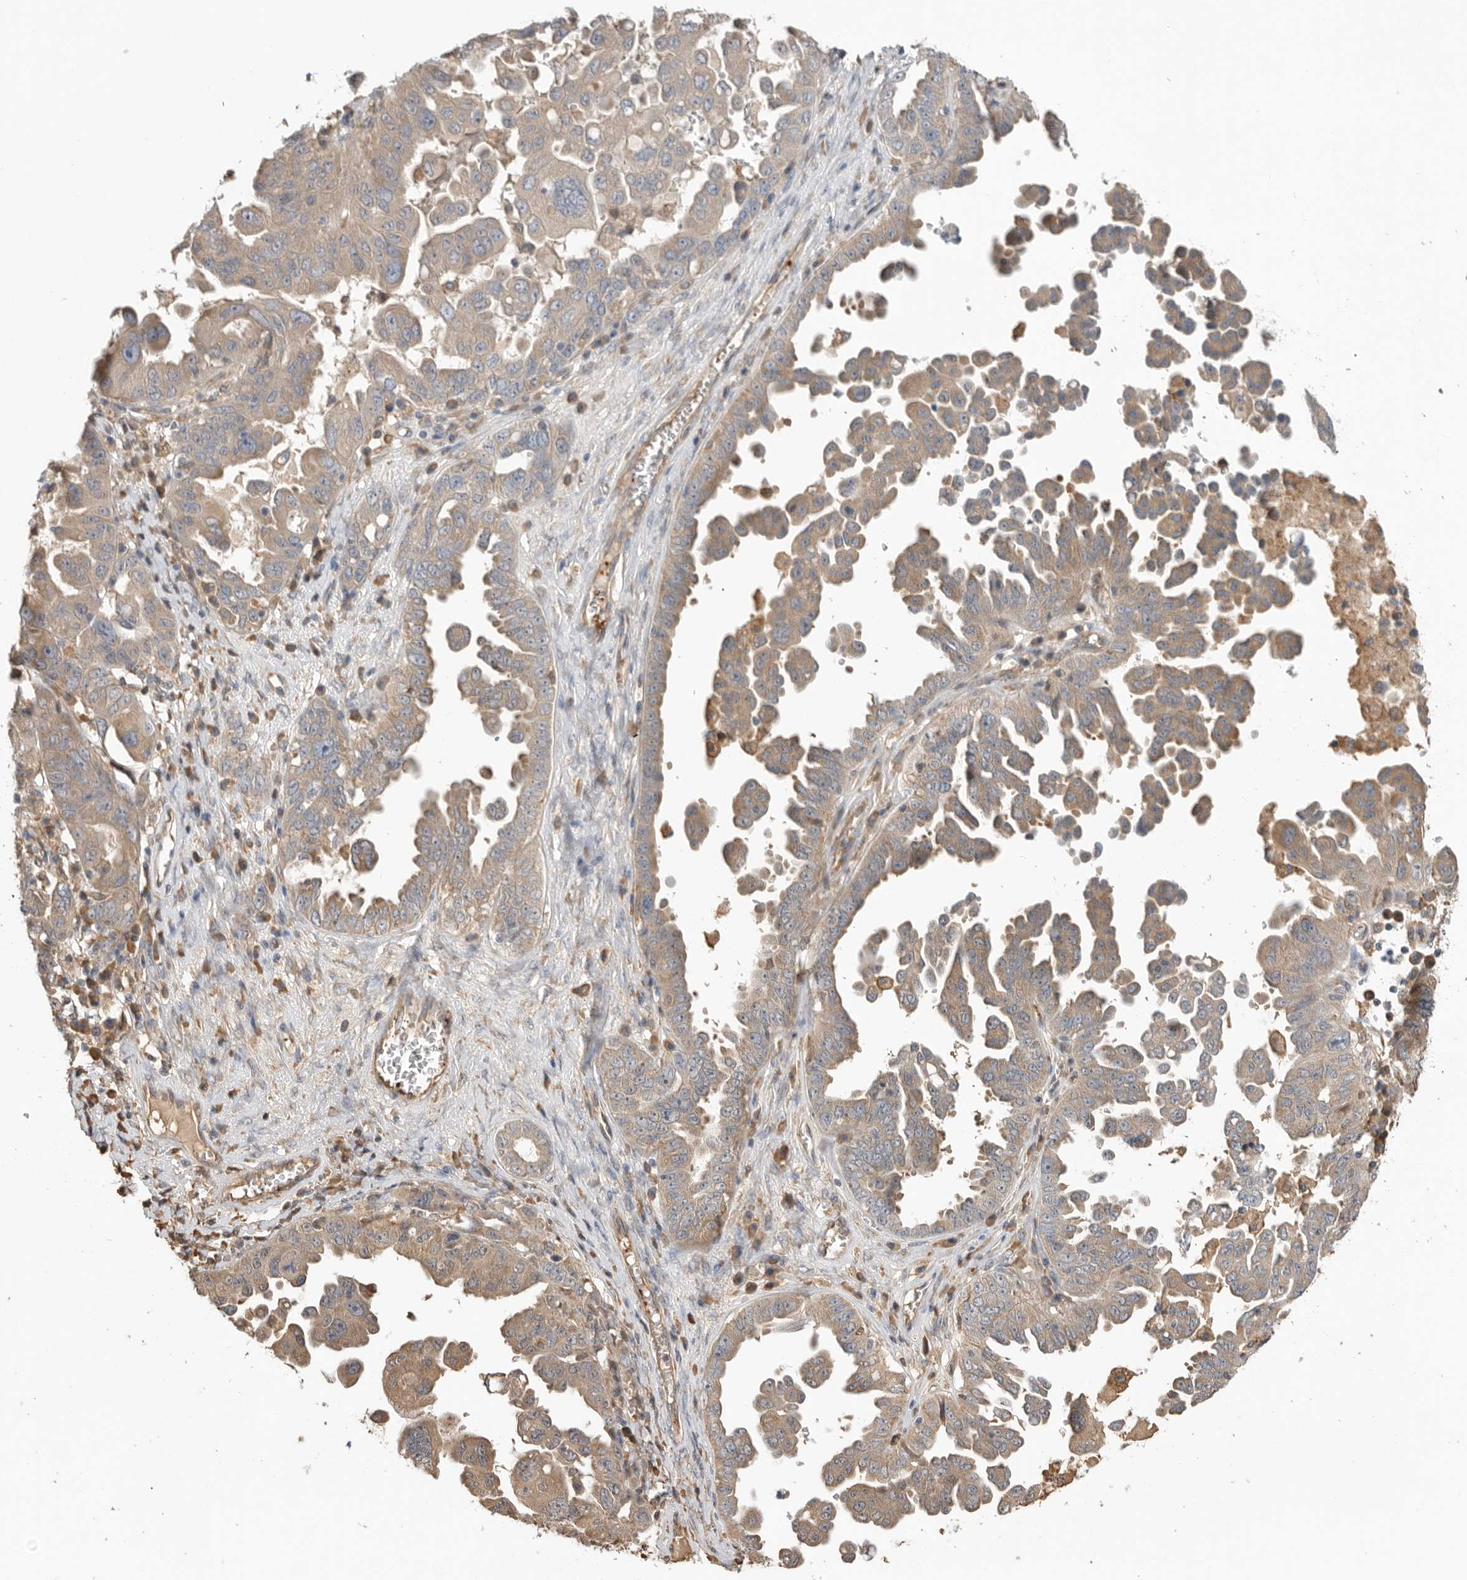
{"staining": {"intensity": "weak", "quantity": ">75%", "location": "cytoplasmic/membranous"}, "tissue": "ovarian cancer", "cell_type": "Tumor cells", "image_type": "cancer", "snomed": [{"axis": "morphology", "description": "Carcinoma, endometroid"}, {"axis": "topography", "description": "Ovary"}], "caption": "IHC micrograph of human ovarian cancer stained for a protein (brown), which displays low levels of weak cytoplasmic/membranous positivity in approximately >75% of tumor cells.", "gene": "CDC42BPB", "patient": {"sex": "female", "age": 62}}